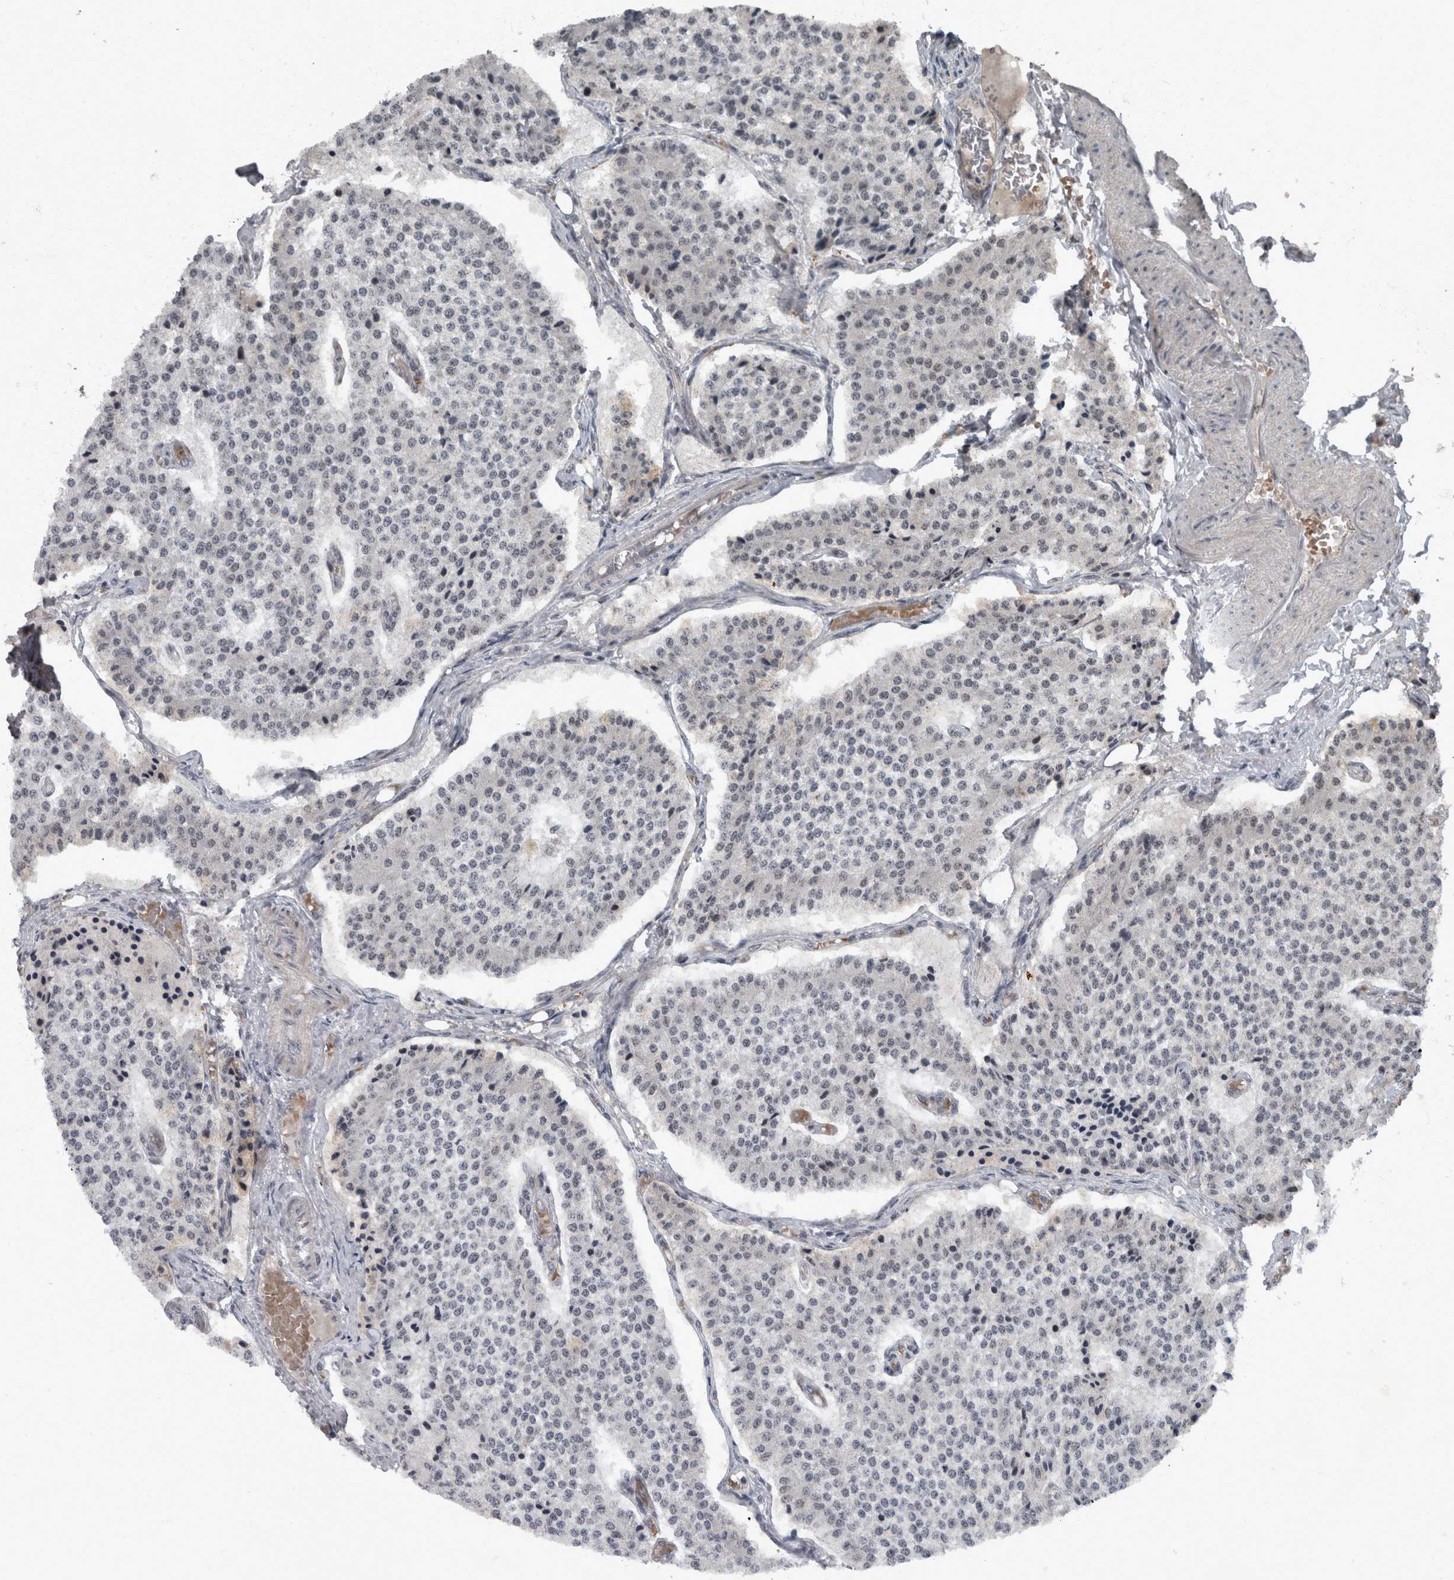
{"staining": {"intensity": "negative", "quantity": "none", "location": "none"}, "tissue": "carcinoid", "cell_type": "Tumor cells", "image_type": "cancer", "snomed": [{"axis": "morphology", "description": "Carcinoid, malignant, NOS"}, {"axis": "topography", "description": "Colon"}], "caption": "The image demonstrates no significant staining in tumor cells of carcinoid.", "gene": "WDR33", "patient": {"sex": "female", "age": 52}}